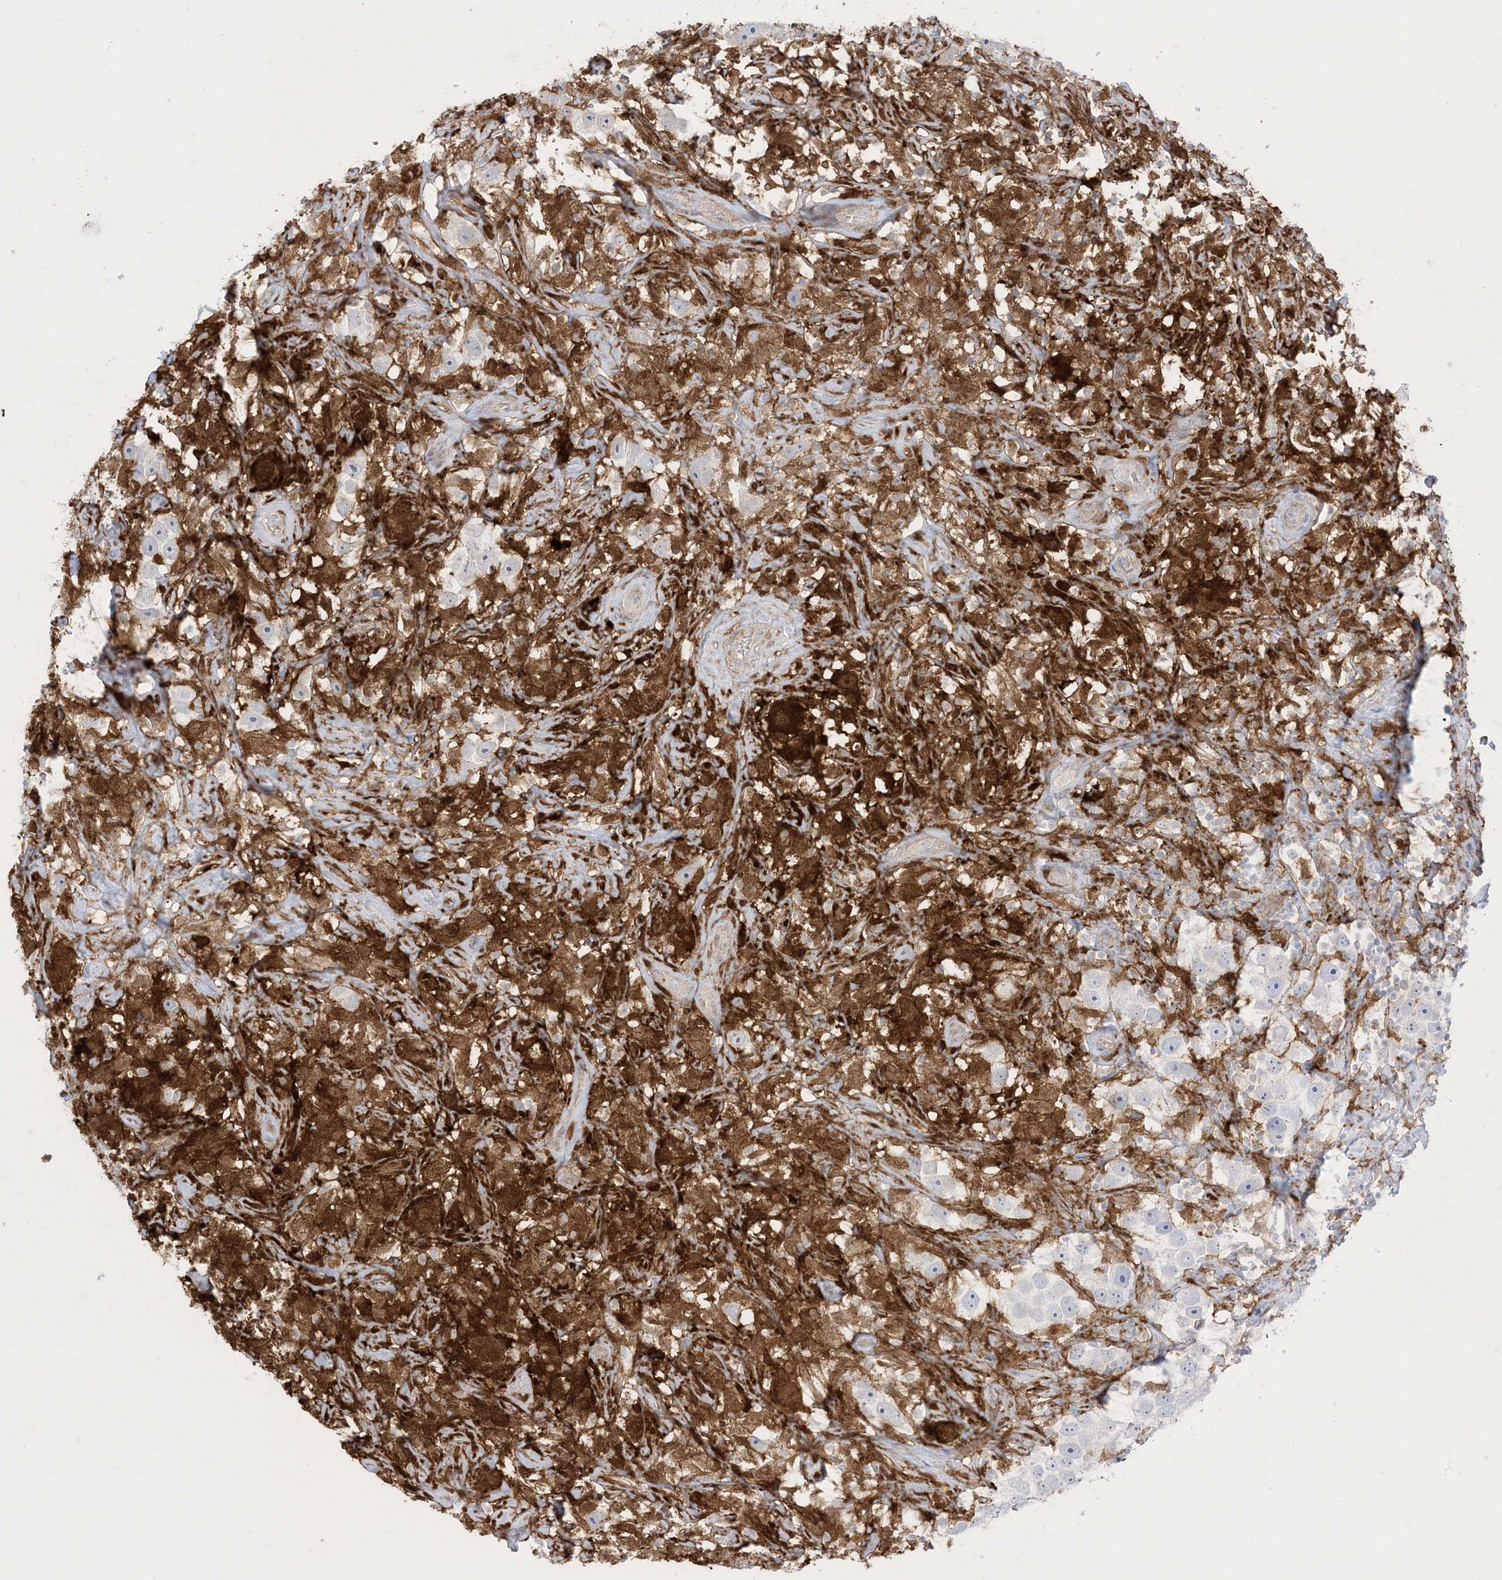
{"staining": {"intensity": "negative", "quantity": "none", "location": "none"}, "tissue": "testis cancer", "cell_type": "Tumor cells", "image_type": "cancer", "snomed": [{"axis": "morphology", "description": "Seminoma, NOS"}, {"axis": "topography", "description": "Testis"}], "caption": "IHC micrograph of human seminoma (testis) stained for a protein (brown), which exhibits no staining in tumor cells.", "gene": "GSN", "patient": {"sex": "male", "age": 49}}